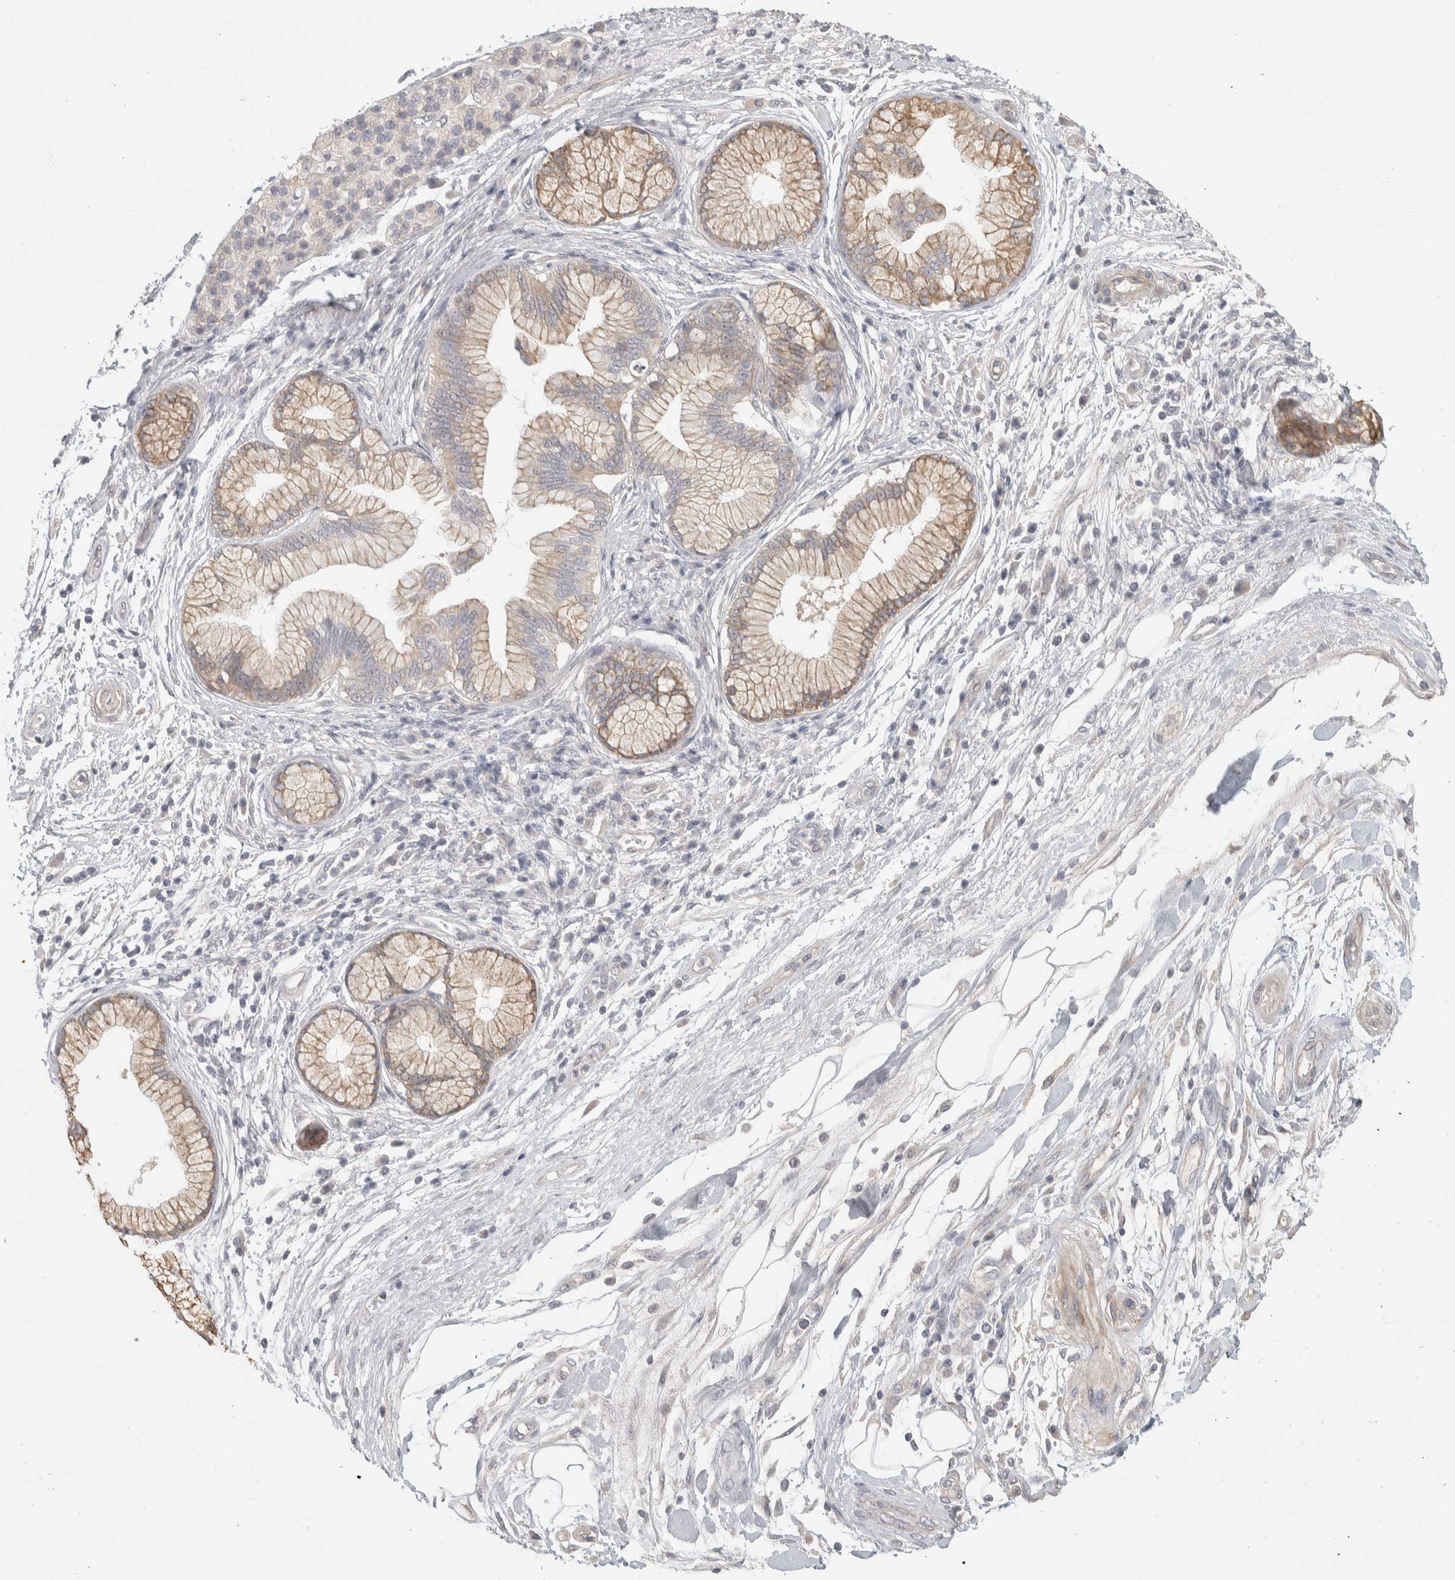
{"staining": {"intensity": "weak", "quantity": "25%-75%", "location": "cytoplasmic/membranous"}, "tissue": "pancreatic cancer", "cell_type": "Tumor cells", "image_type": "cancer", "snomed": [{"axis": "morphology", "description": "Adenocarcinoma, NOS"}, {"axis": "topography", "description": "Pancreas"}], "caption": "High-power microscopy captured an immunohistochemistry (IHC) photomicrograph of pancreatic adenocarcinoma, revealing weak cytoplasmic/membranous staining in approximately 25%-75% of tumor cells. (brown staining indicates protein expression, while blue staining denotes nuclei).", "gene": "DCXR", "patient": {"sex": "female", "age": 70}}